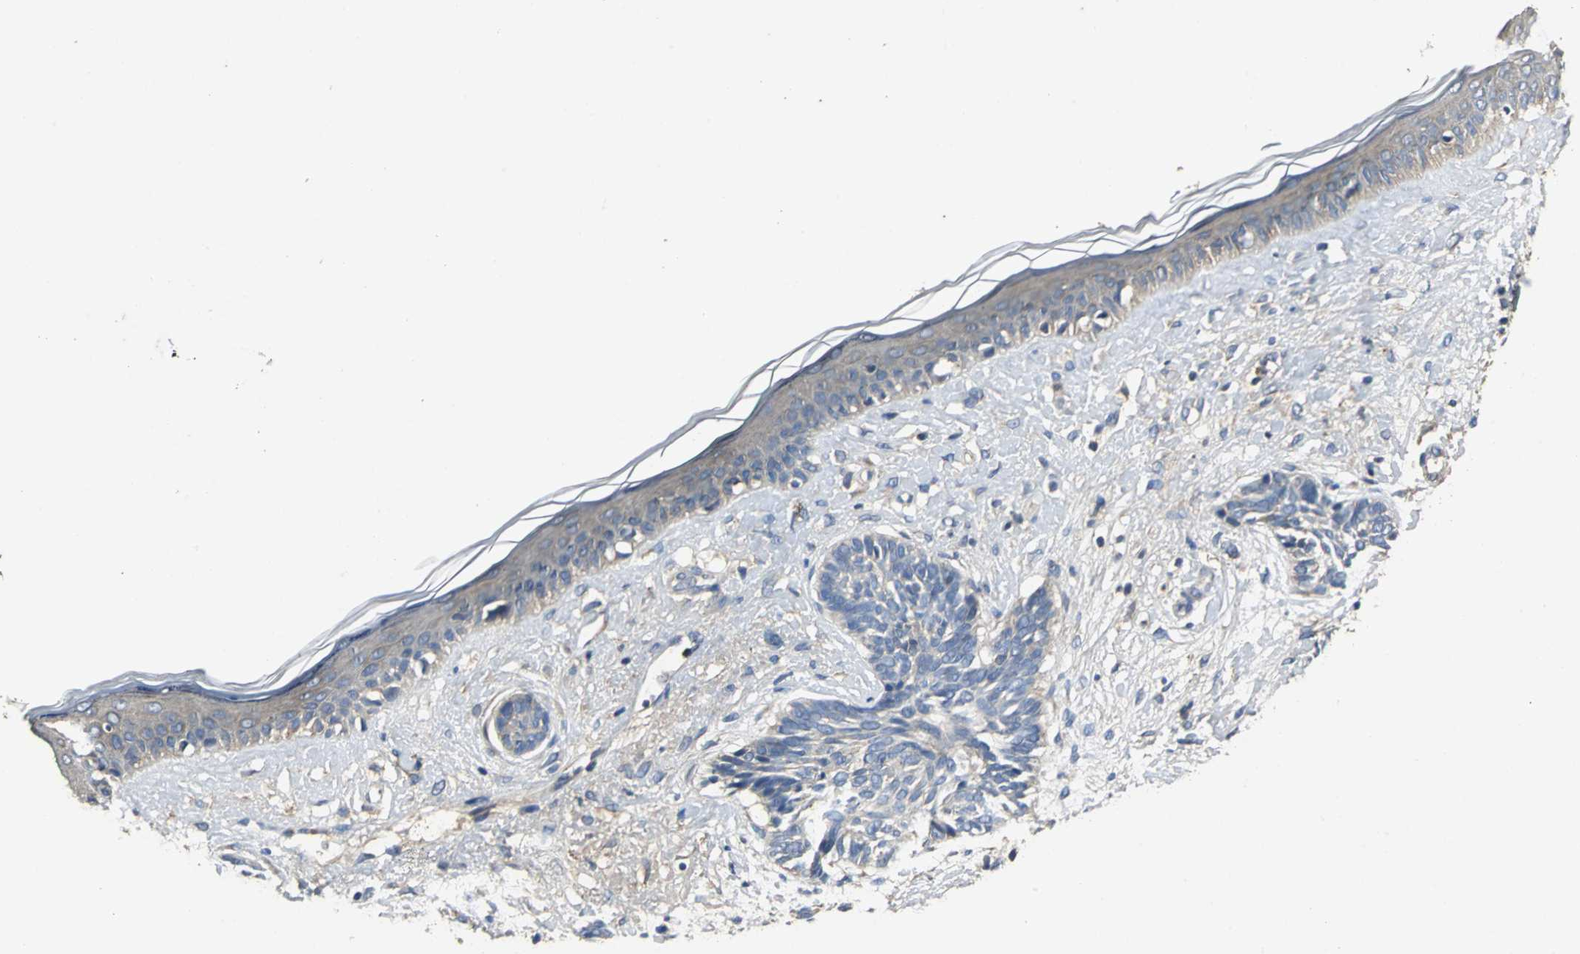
{"staining": {"intensity": "weak", "quantity": ">75%", "location": "cytoplasmic/membranous"}, "tissue": "skin cancer", "cell_type": "Tumor cells", "image_type": "cancer", "snomed": [{"axis": "morphology", "description": "Normal tissue, NOS"}, {"axis": "morphology", "description": "Basal cell carcinoma"}, {"axis": "topography", "description": "Skin"}], "caption": "Protein staining demonstrates weak cytoplasmic/membranous expression in about >75% of tumor cells in skin cancer.", "gene": "IRF3", "patient": {"sex": "male", "age": 63}}